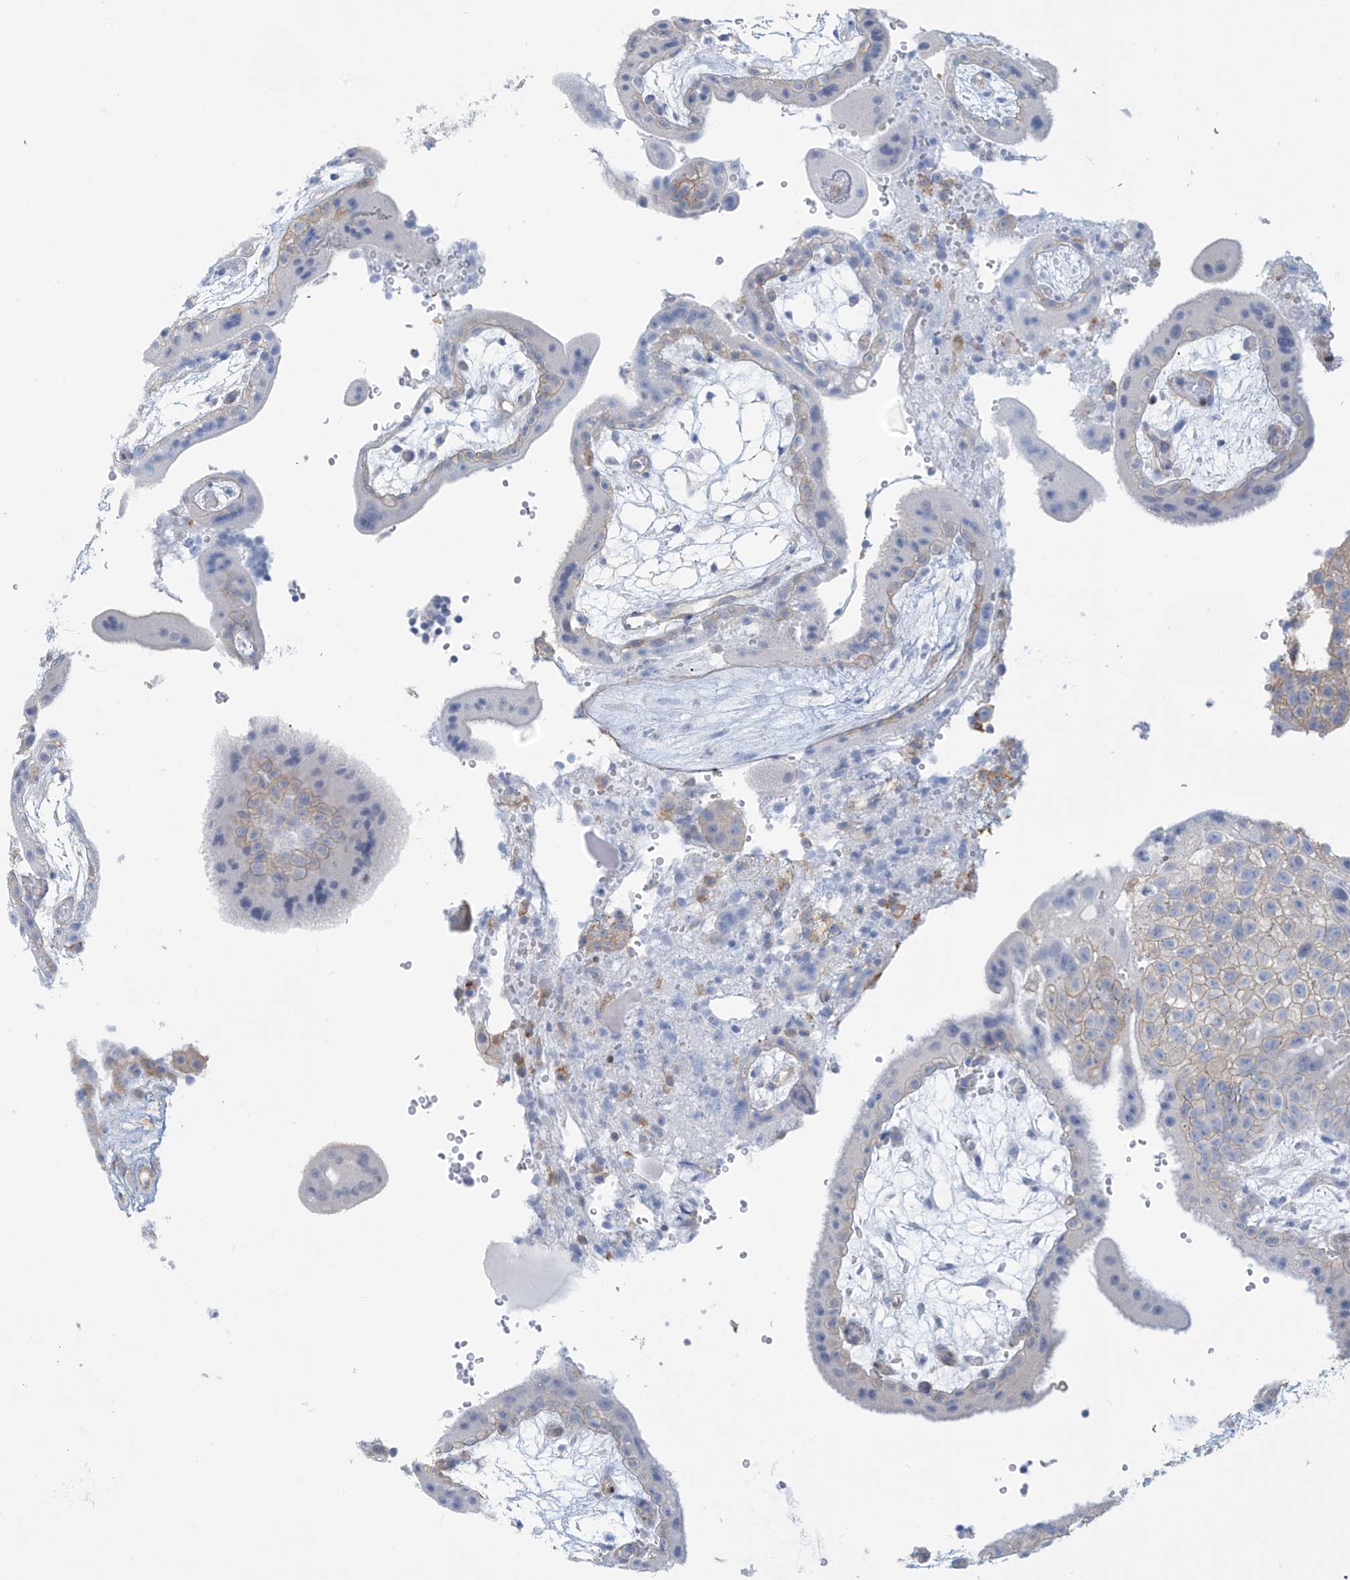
{"staining": {"intensity": "negative", "quantity": "none", "location": "none"}, "tissue": "placenta", "cell_type": "Trophoblastic cells", "image_type": "normal", "snomed": [{"axis": "morphology", "description": "Normal tissue, NOS"}, {"axis": "topography", "description": "Placenta"}], "caption": "This histopathology image is of normal placenta stained with IHC to label a protein in brown with the nuclei are counter-stained blue. There is no expression in trophoblastic cells.", "gene": "ZNF846", "patient": {"sex": "female", "age": 18}}